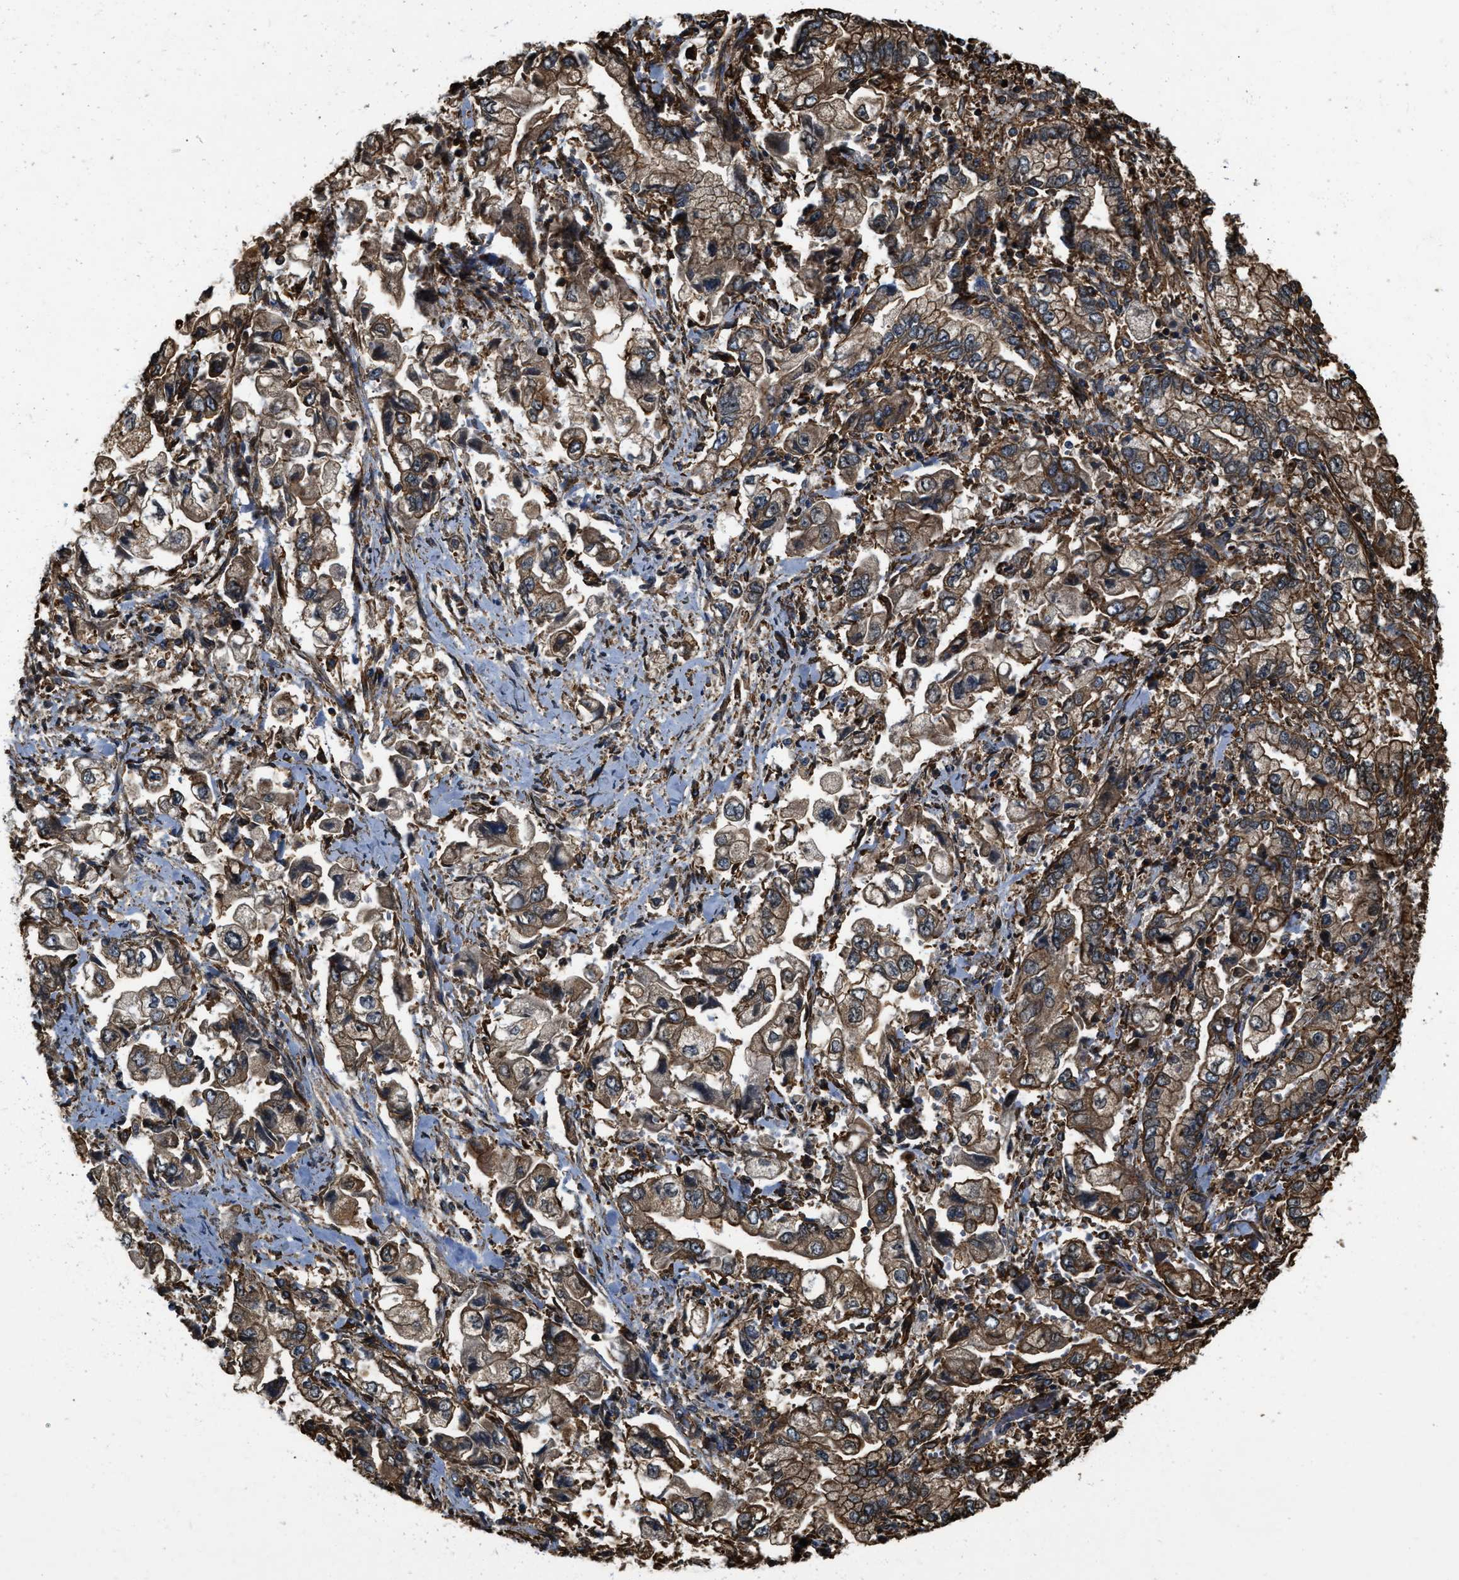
{"staining": {"intensity": "moderate", "quantity": ">75%", "location": "cytoplasmic/membranous"}, "tissue": "stomach cancer", "cell_type": "Tumor cells", "image_type": "cancer", "snomed": [{"axis": "morphology", "description": "Normal tissue, NOS"}, {"axis": "morphology", "description": "Adenocarcinoma, NOS"}, {"axis": "topography", "description": "Stomach"}], "caption": "This photomicrograph shows immunohistochemistry staining of stomach cancer, with medium moderate cytoplasmic/membranous staining in about >75% of tumor cells.", "gene": "YARS1", "patient": {"sex": "male", "age": 62}}